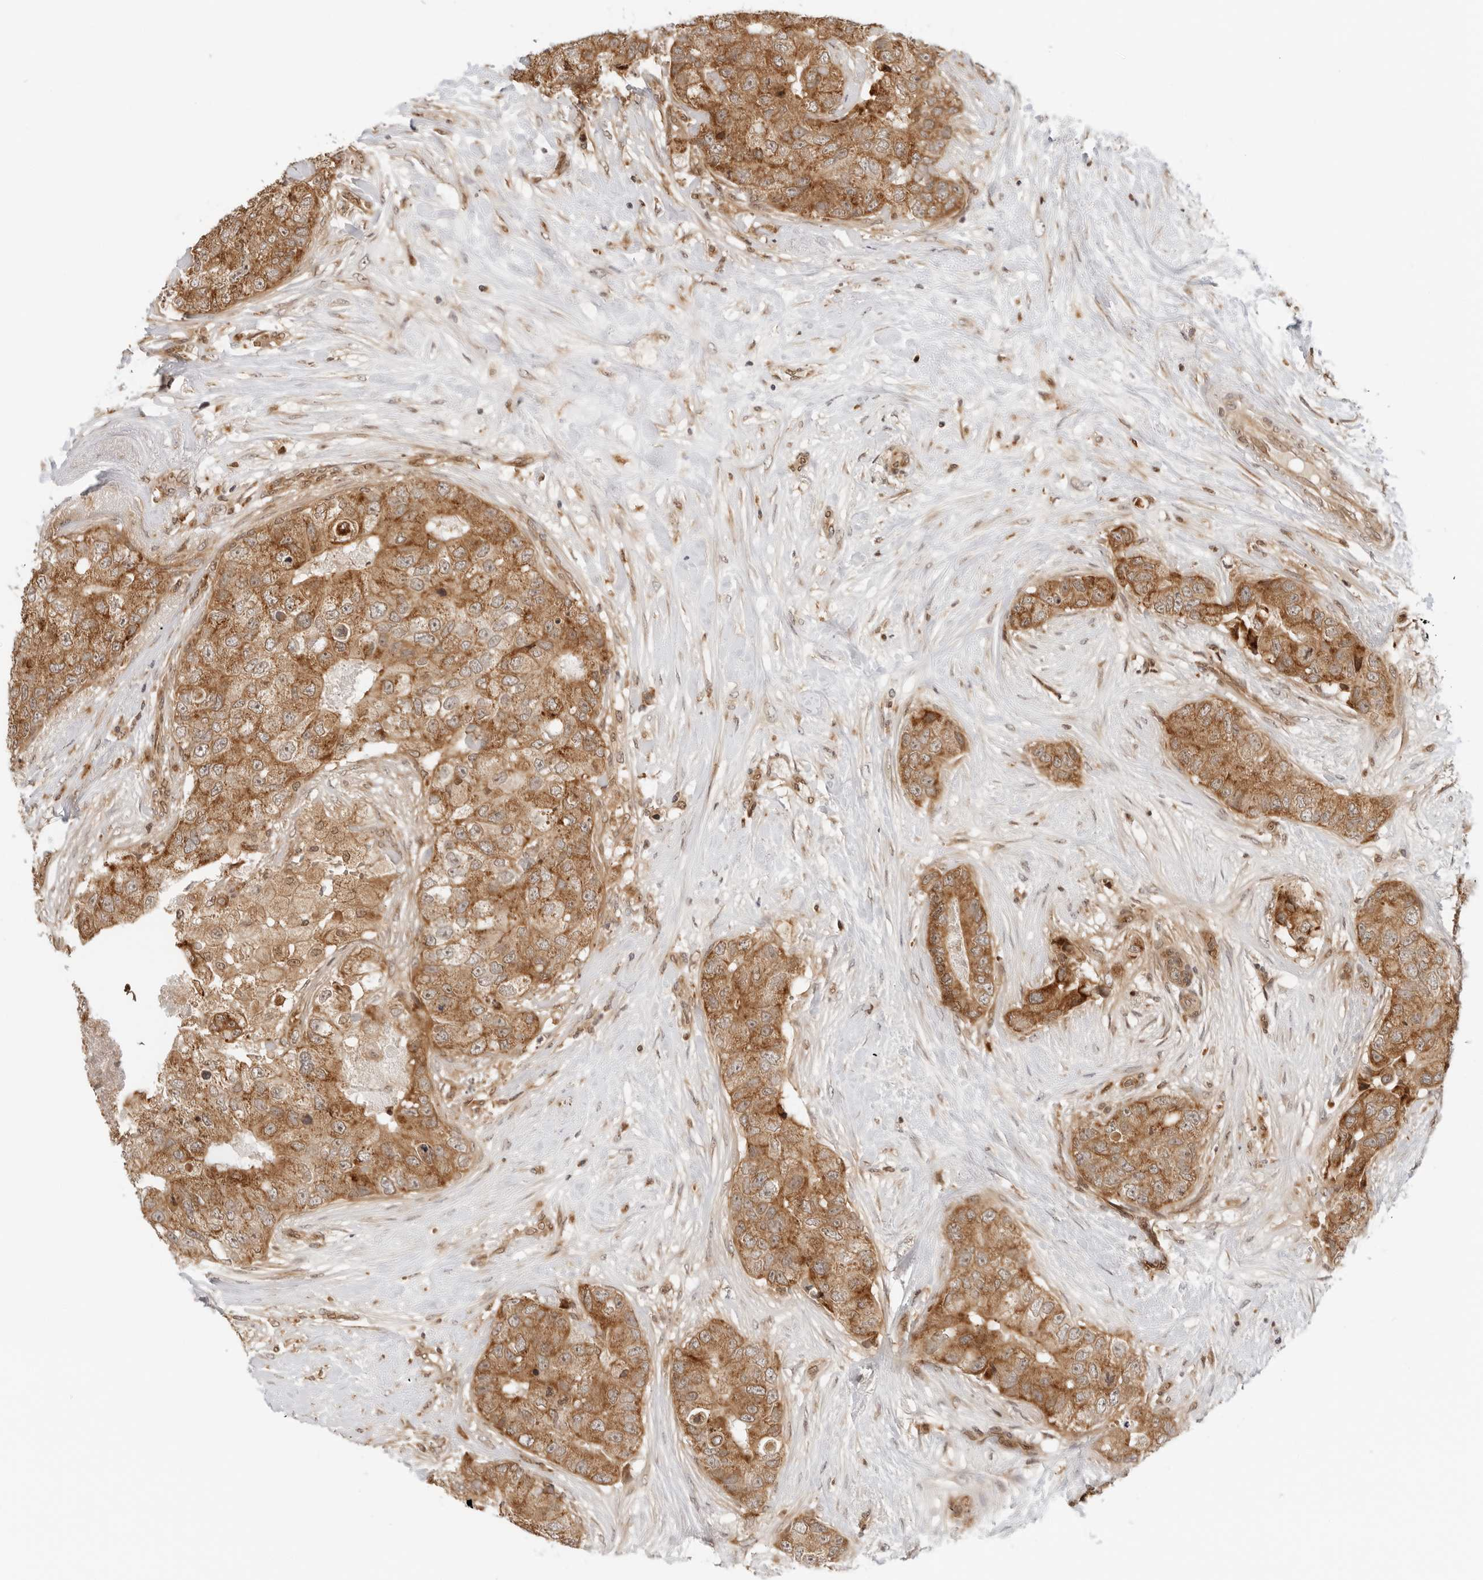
{"staining": {"intensity": "moderate", "quantity": ">75%", "location": "cytoplasmic/membranous"}, "tissue": "breast cancer", "cell_type": "Tumor cells", "image_type": "cancer", "snomed": [{"axis": "morphology", "description": "Duct carcinoma"}, {"axis": "topography", "description": "Breast"}], "caption": "A photomicrograph showing moderate cytoplasmic/membranous positivity in approximately >75% of tumor cells in breast intraductal carcinoma, as visualized by brown immunohistochemical staining.", "gene": "RC3H1", "patient": {"sex": "female", "age": 62}}